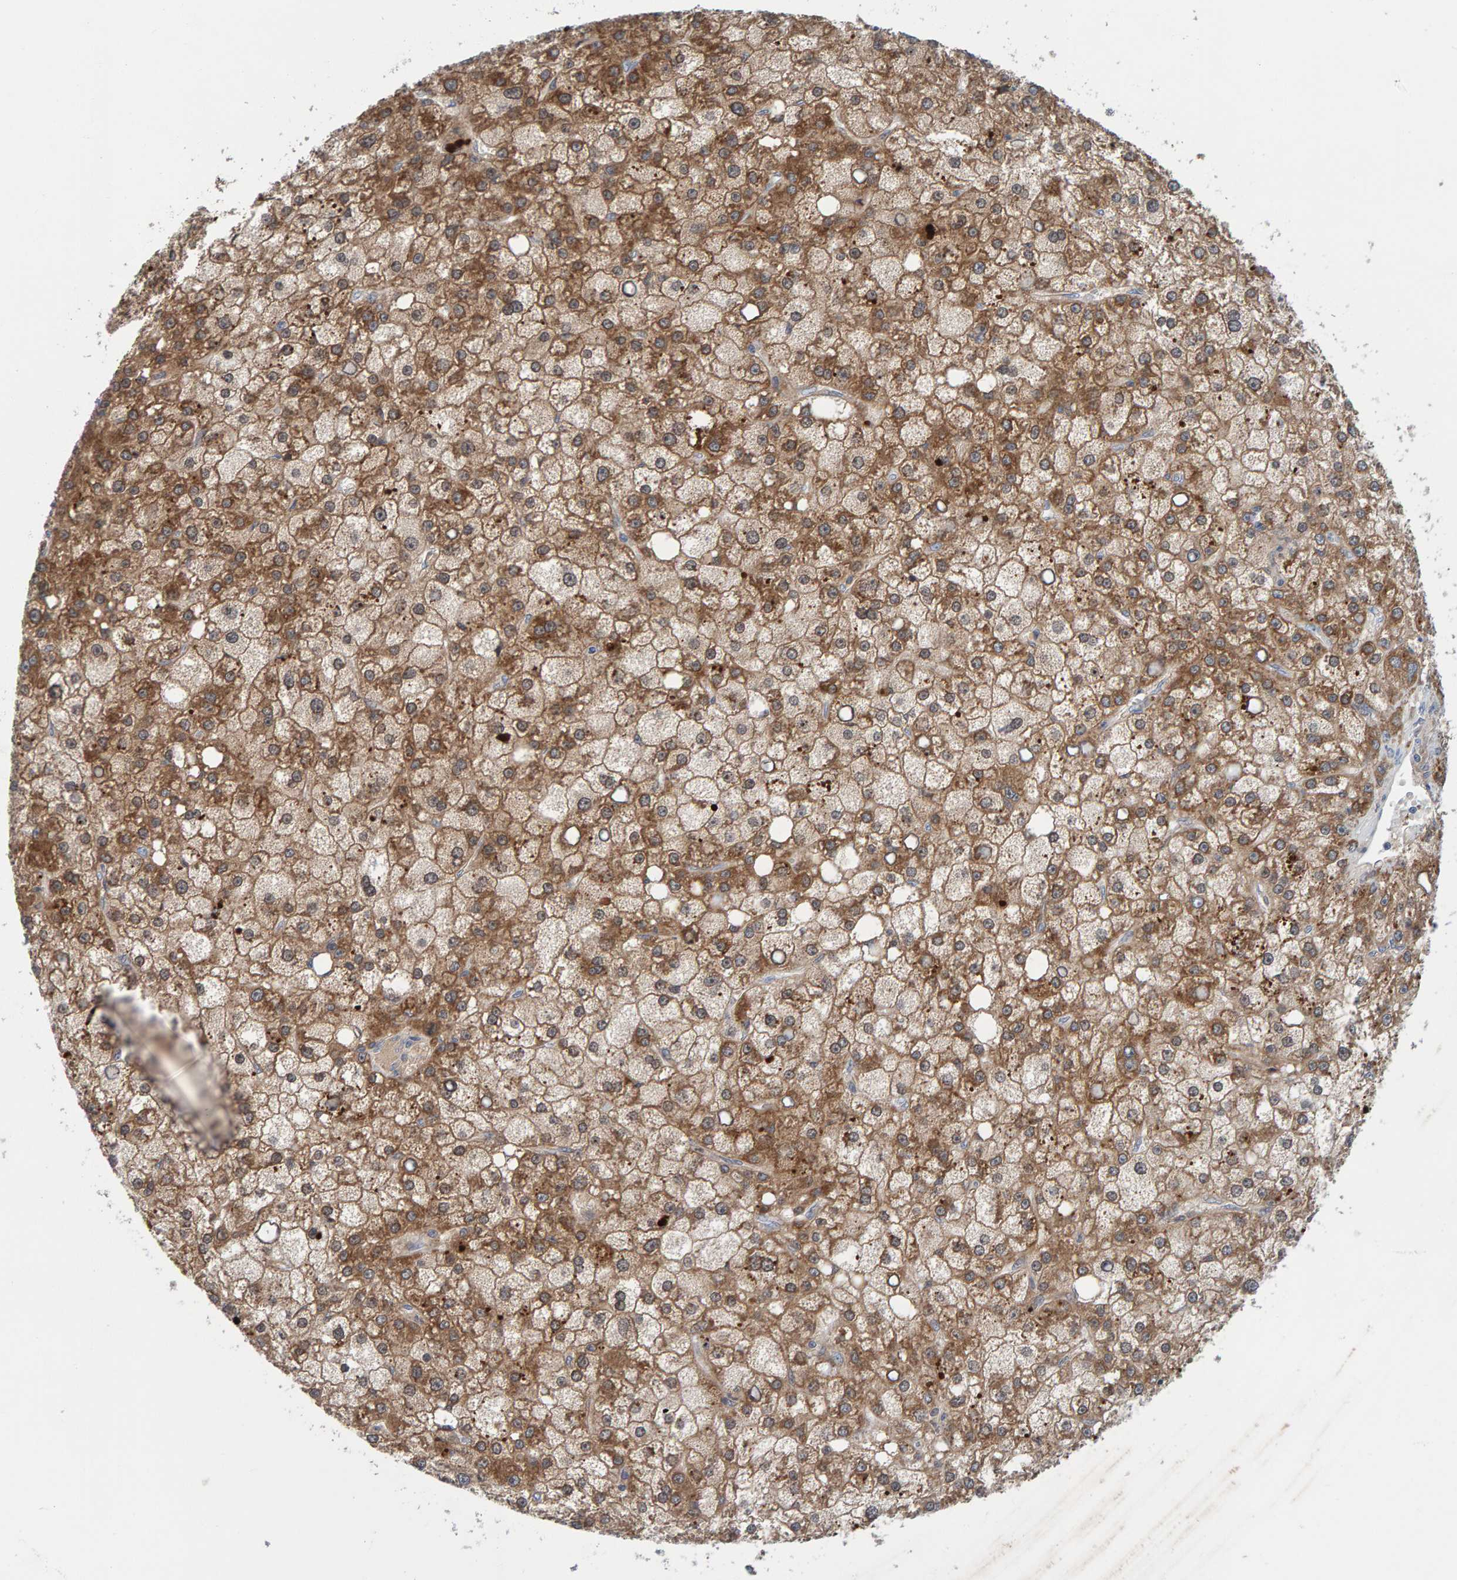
{"staining": {"intensity": "moderate", "quantity": ">75%", "location": "cytoplasmic/membranous"}, "tissue": "liver cancer", "cell_type": "Tumor cells", "image_type": "cancer", "snomed": [{"axis": "morphology", "description": "Carcinoma, Hepatocellular, NOS"}, {"axis": "topography", "description": "Liver"}], "caption": "Liver hepatocellular carcinoma tissue reveals moderate cytoplasmic/membranous positivity in about >75% of tumor cells The protein is shown in brown color, while the nuclei are stained blue.", "gene": "TATDN1", "patient": {"sex": "male", "age": 67}}